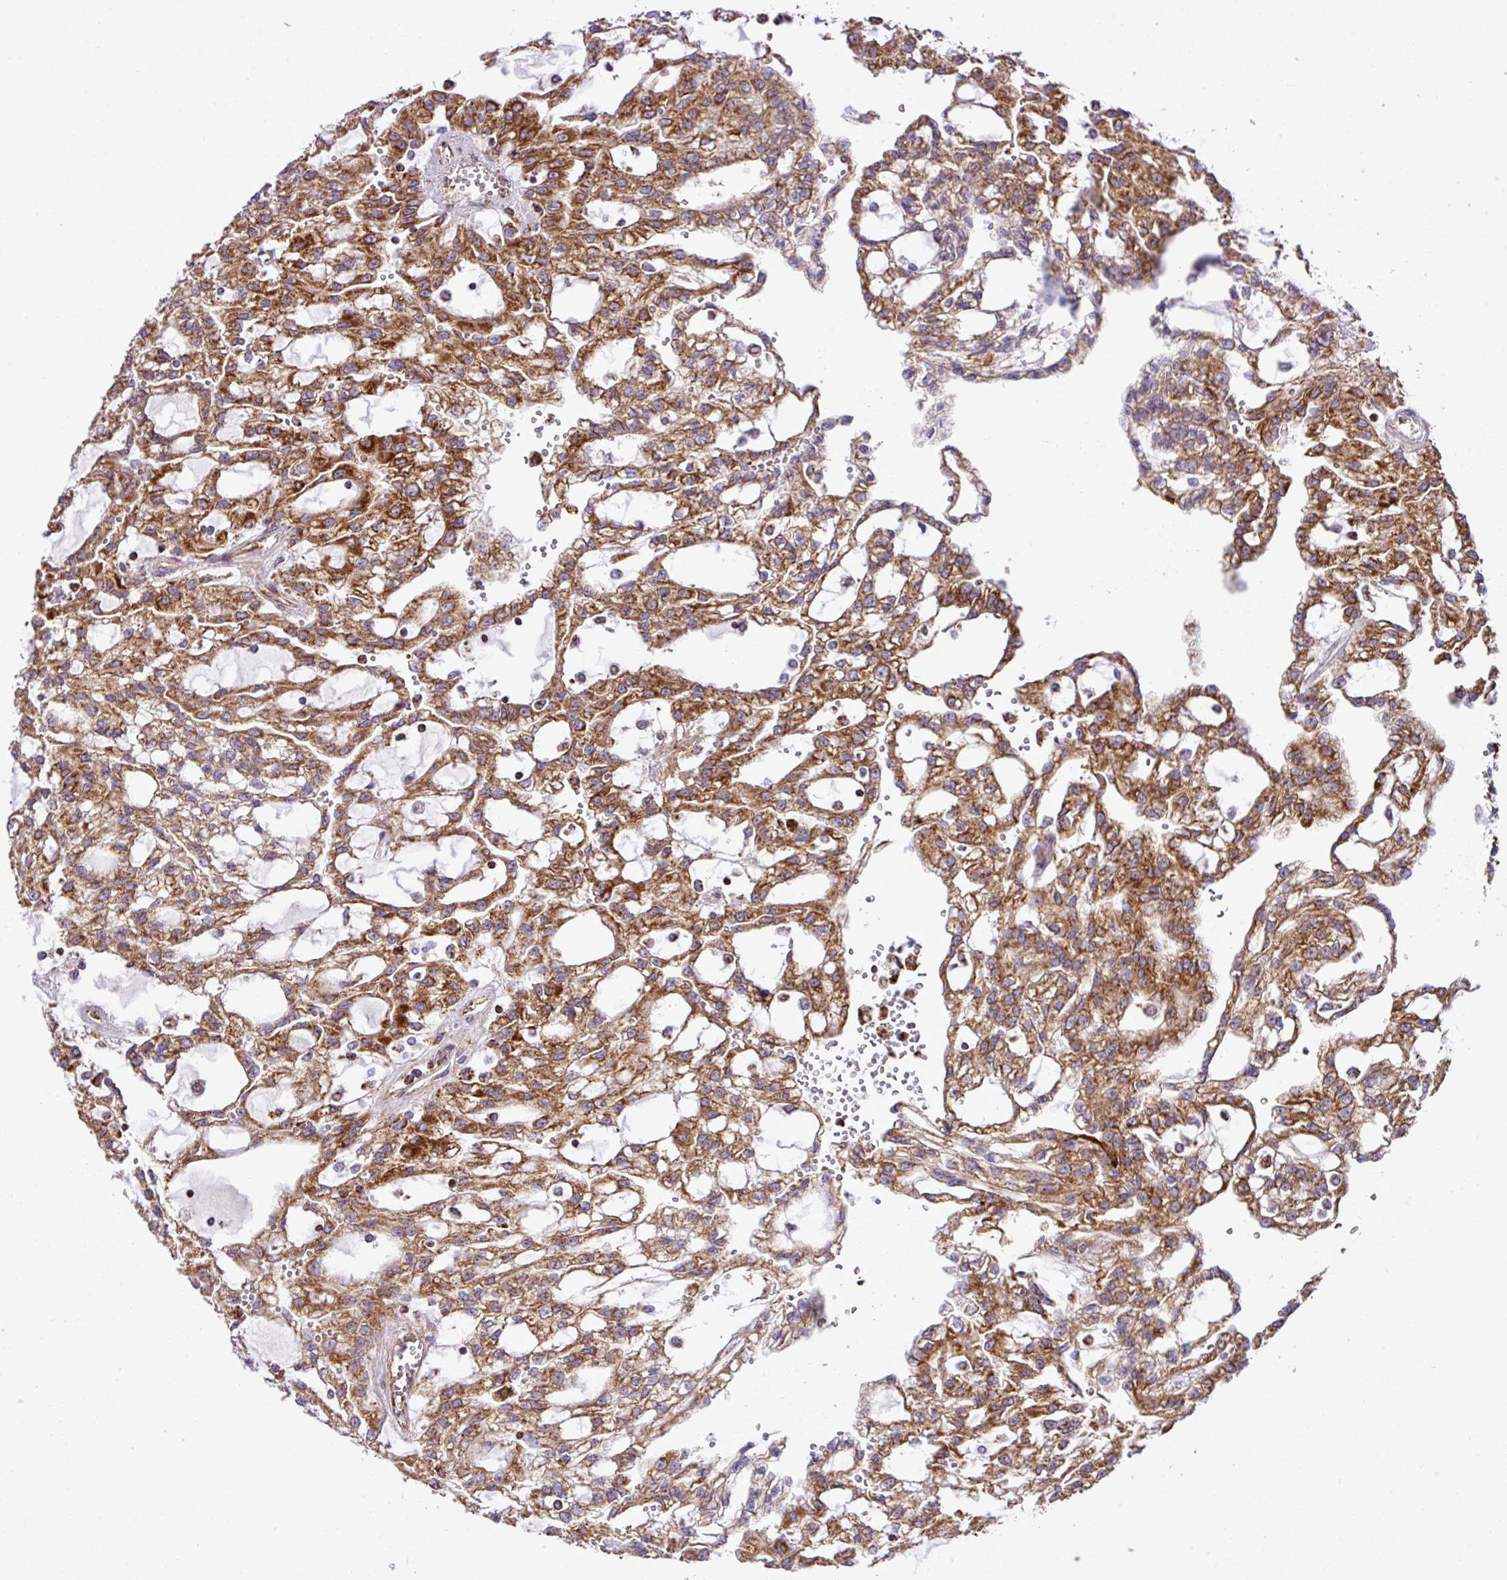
{"staining": {"intensity": "strong", "quantity": ">75%", "location": "cytoplasmic/membranous"}, "tissue": "renal cancer", "cell_type": "Tumor cells", "image_type": "cancer", "snomed": [{"axis": "morphology", "description": "Adenocarcinoma, NOS"}, {"axis": "topography", "description": "Kidney"}], "caption": "Approximately >75% of tumor cells in human adenocarcinoma (renal) demonstrate strong cytoplasmic/membranous protein expression as visualized by brown immunohistochemical staining.", "gene": "ZNF569", "patient": {"sex": "male", "age": 63}}